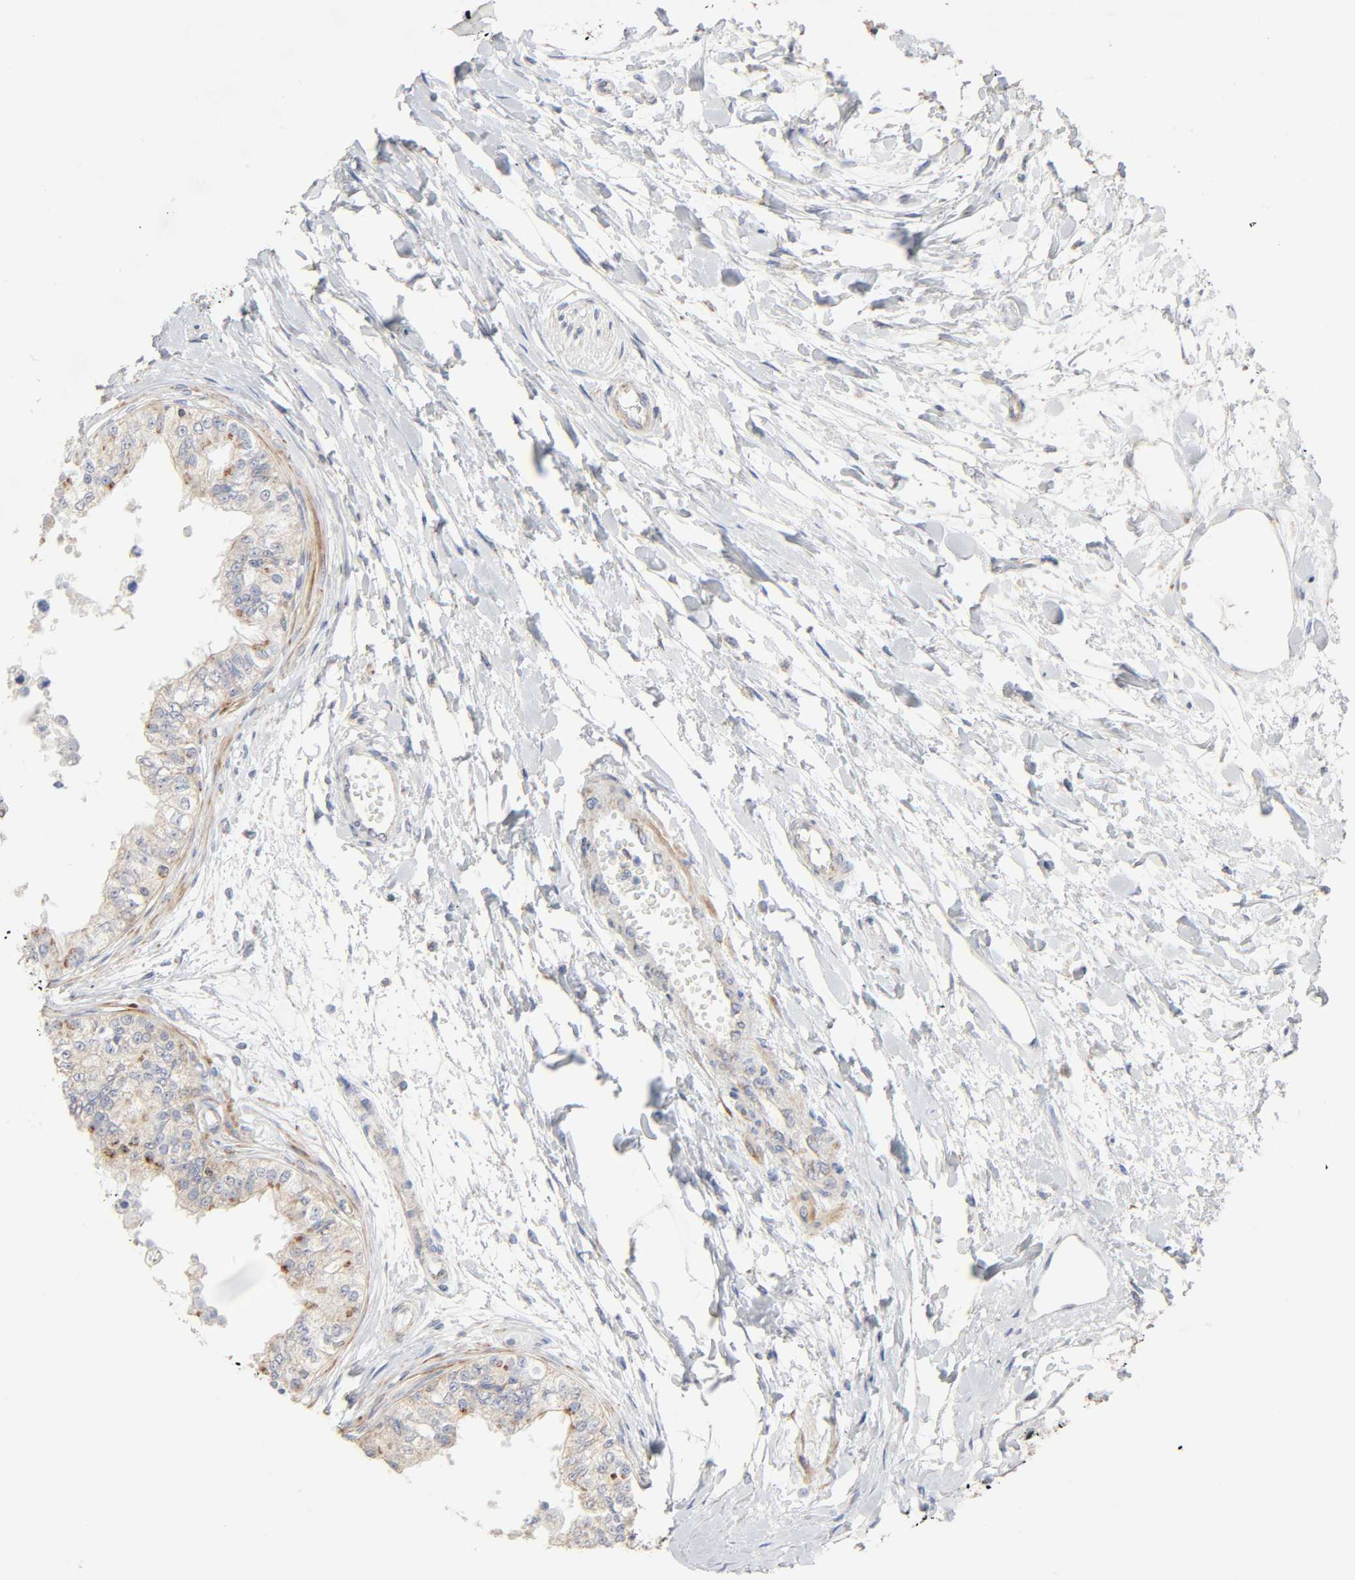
{"staining": {"intensity": "moderate", "quantity": ">75%", "location": "cytoplasmic/membranous"}, "tissue": "epididymis", "cell_type": "Glandular cells", "image_type": "normal", "snomed": [{"axis": "morphology", "description": "Normal tissue, NOS"}, {"axis": "morphology", "description": "Adenocarcinoma, metastatic, NOS"}, {"axis": "topography", "description": "Testis"}, {"axis": "topography", "description": "Epididymis"}], "caption": "About >75% of glandular cells in benign human epididymis demonstrate moderate cytoplasmic/membranous protein positivity as visualized by brown immunohistochemical staining.", "gene": "SYT16", "patient": {"sex": "male", "age": 26}}